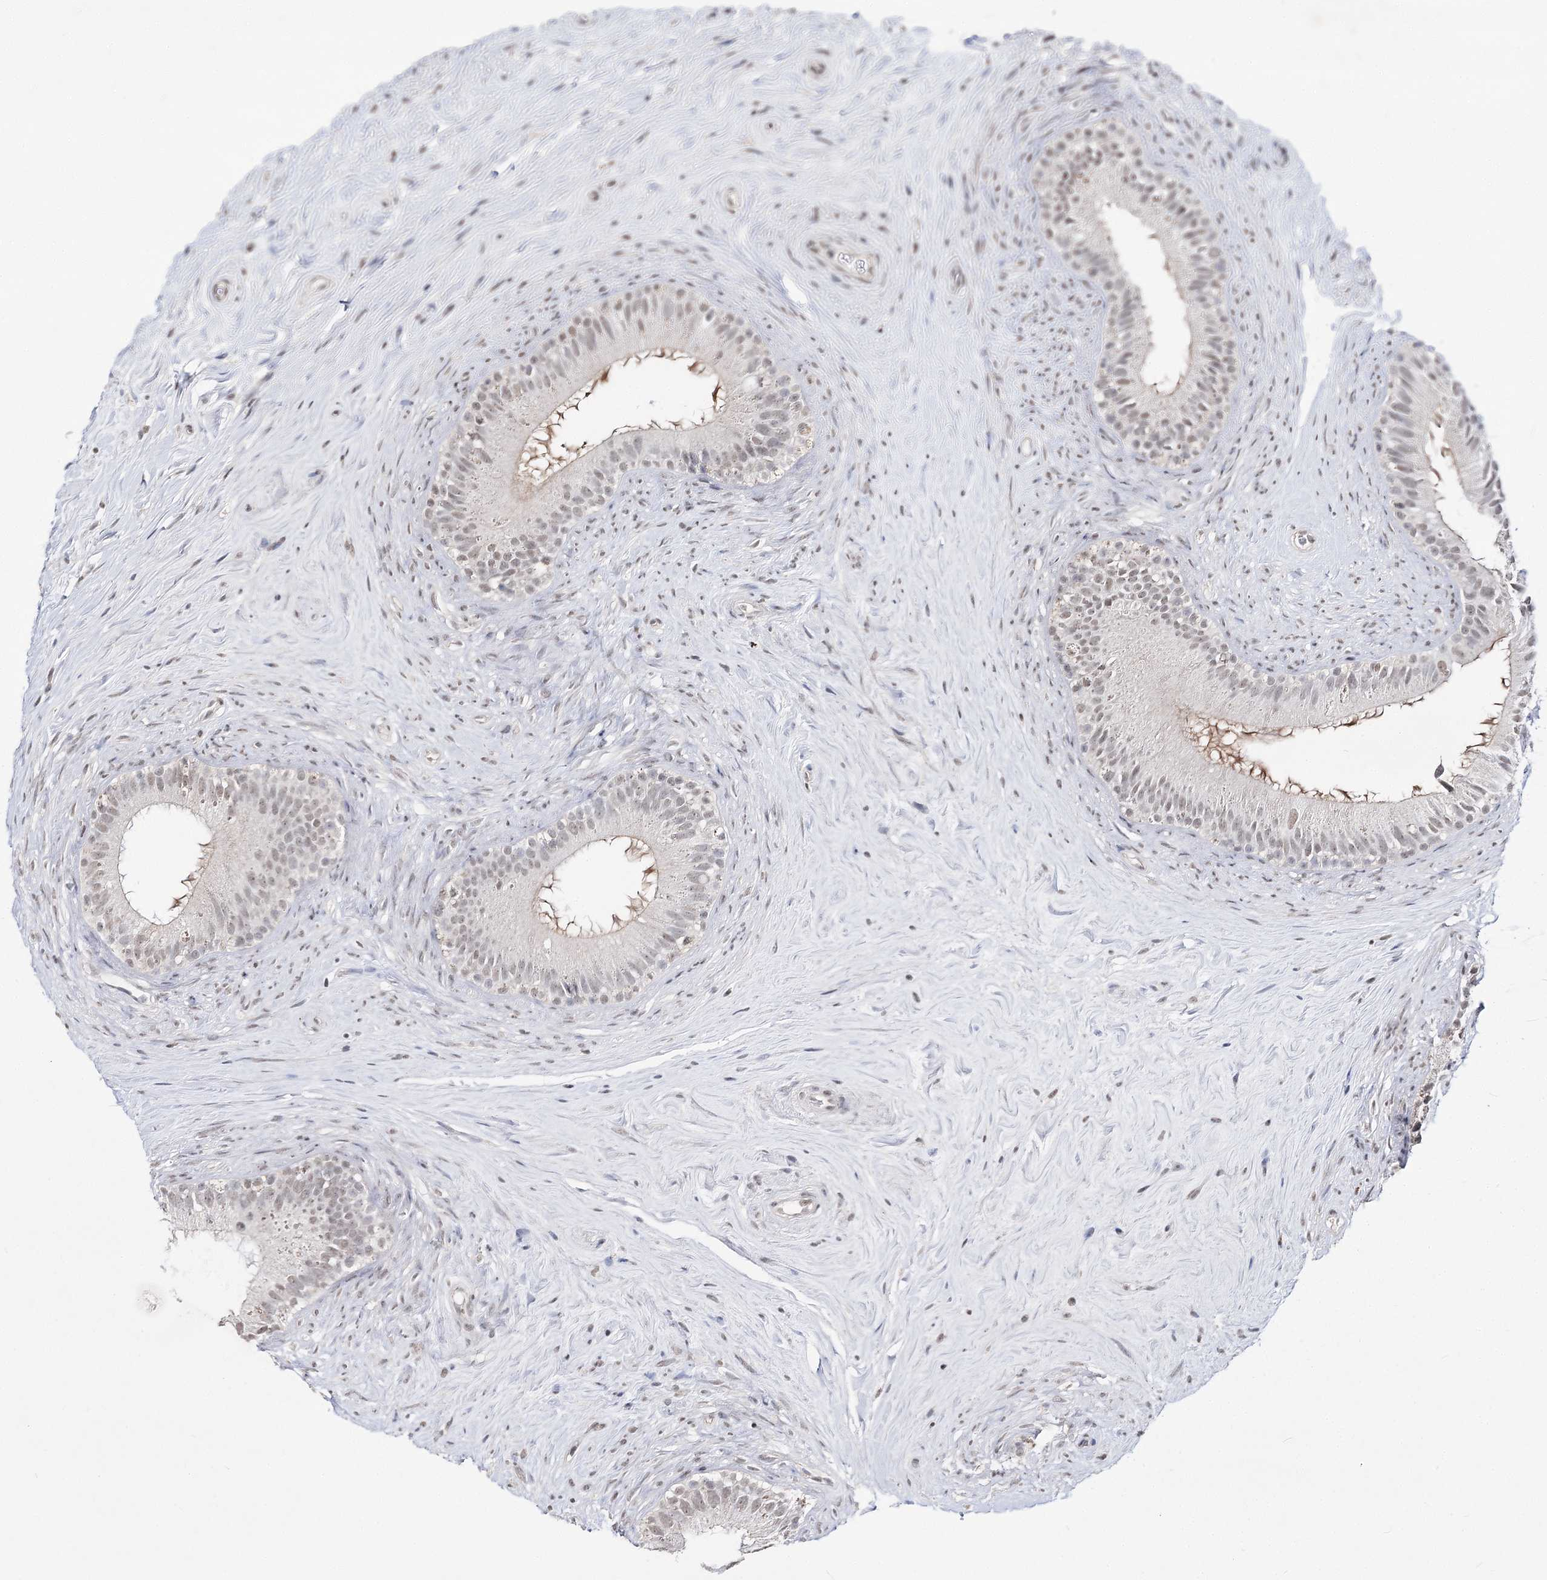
{"staining": {"intensity": "weak", "quantity": "25%-75%", "location": "nuclear"}, "tissue": "epididymis", "cell_type": "Glandular cells", "image_type": "normal", "snomed": [{"axis": "morphology", "description": "Normal tissue, NOS"}, {"axis": "topography", "description": "Epididymis"}], "caption": "IHC staining of normal epididymis, which demonstrates low levels of weak nuclear positivity in about 25%-75% of glandular cells indicating weak nuclear protein expression. The staining was performed using DAB (brown) for protein detection and nuclei were counterstained in hematoxylin (blue).", "gene": "ATP10B", "patient": {"sex": "male", "age": 84}}